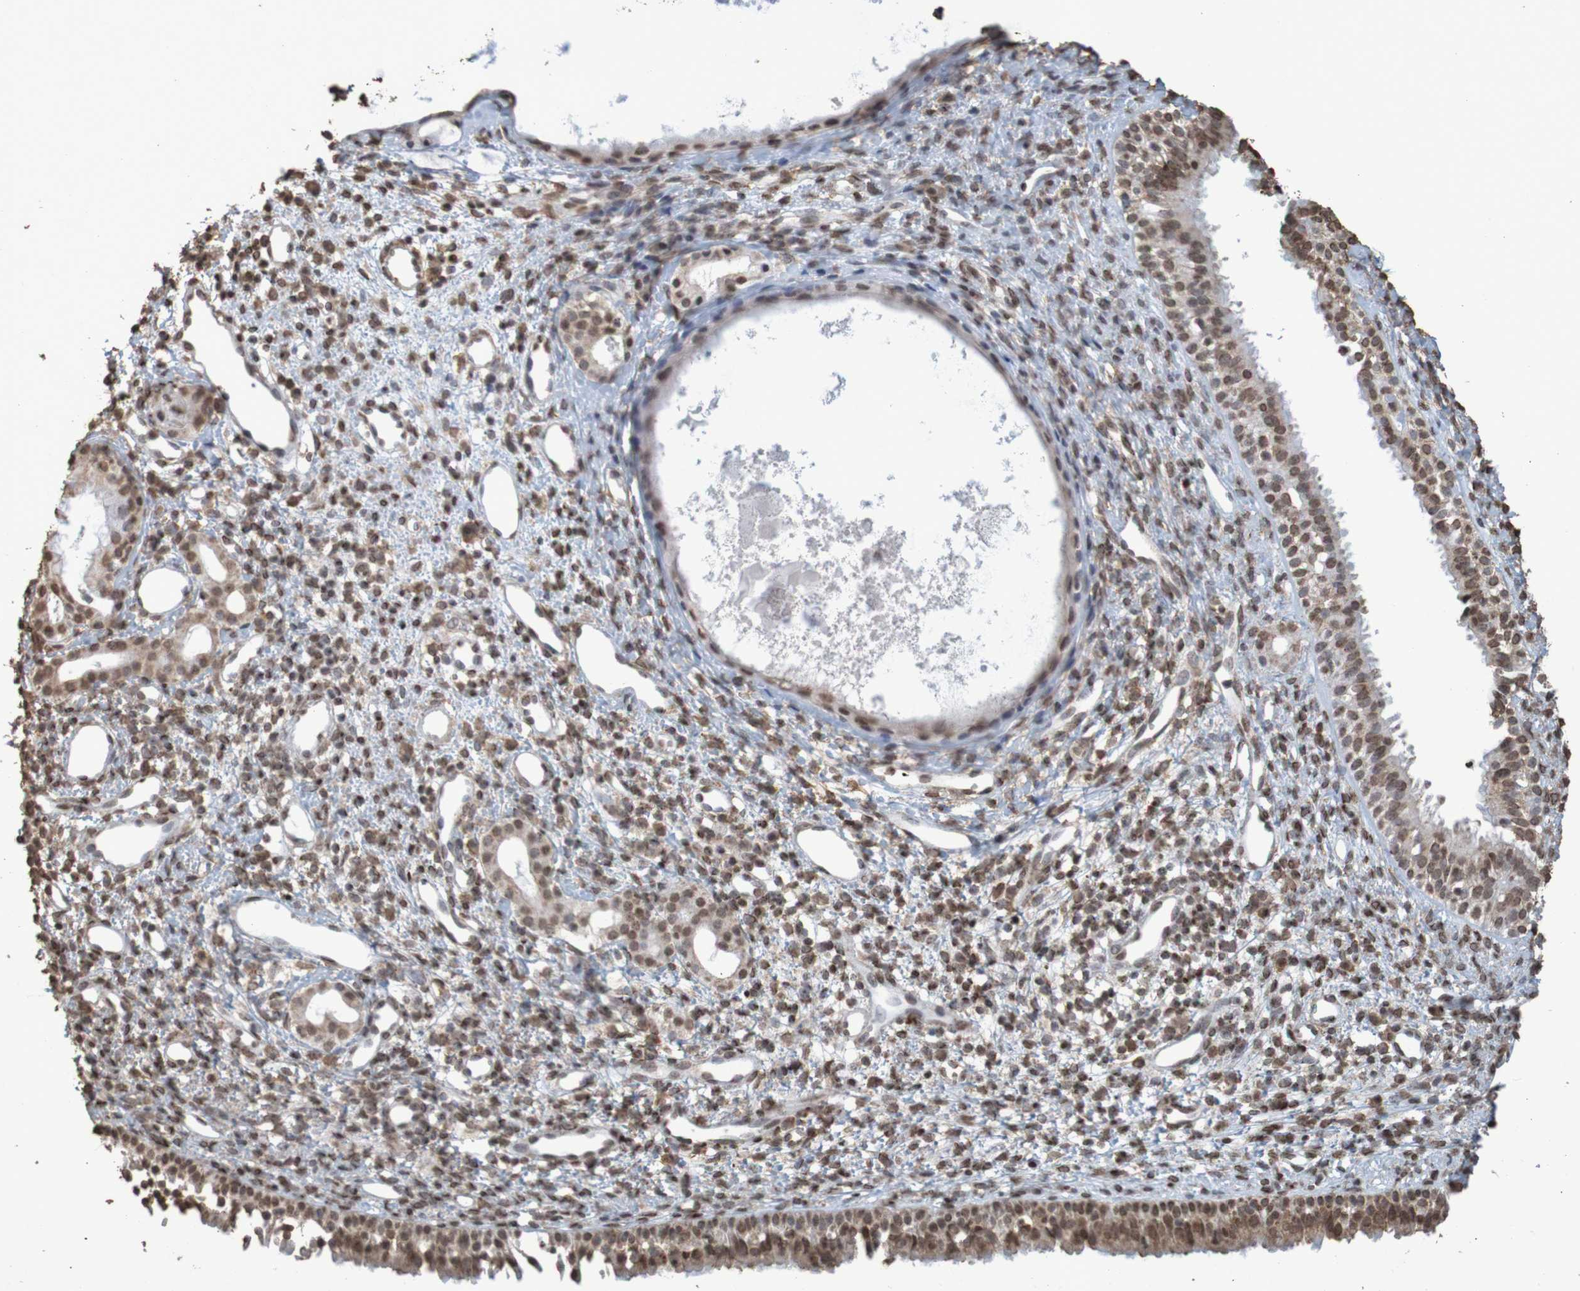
{"staining": {"intensity": "moderate", "quantity": ">75%", "location": "cytoplasmic/membranous,nuclear"}, "tissue": "nasopharynx", "cell_type": "Respiratory epithelial cells", "image_type": "normal", "snomed": [{"axis": "morphology", "description": "Normal tissue, NOS"}, {"axis": "topography", "description": "Nasopharynx"}], "caption": "Protein staining of benign nasopharynx demonstrates moderate cytoplasmic/membranous,nuclear positivity in approximately >75% of respiratory epithelial cells. (IHC, brightfield microscopy, high magnification).", "gene": "GFI1", "patient": {"sex": "male", "age": 22}}